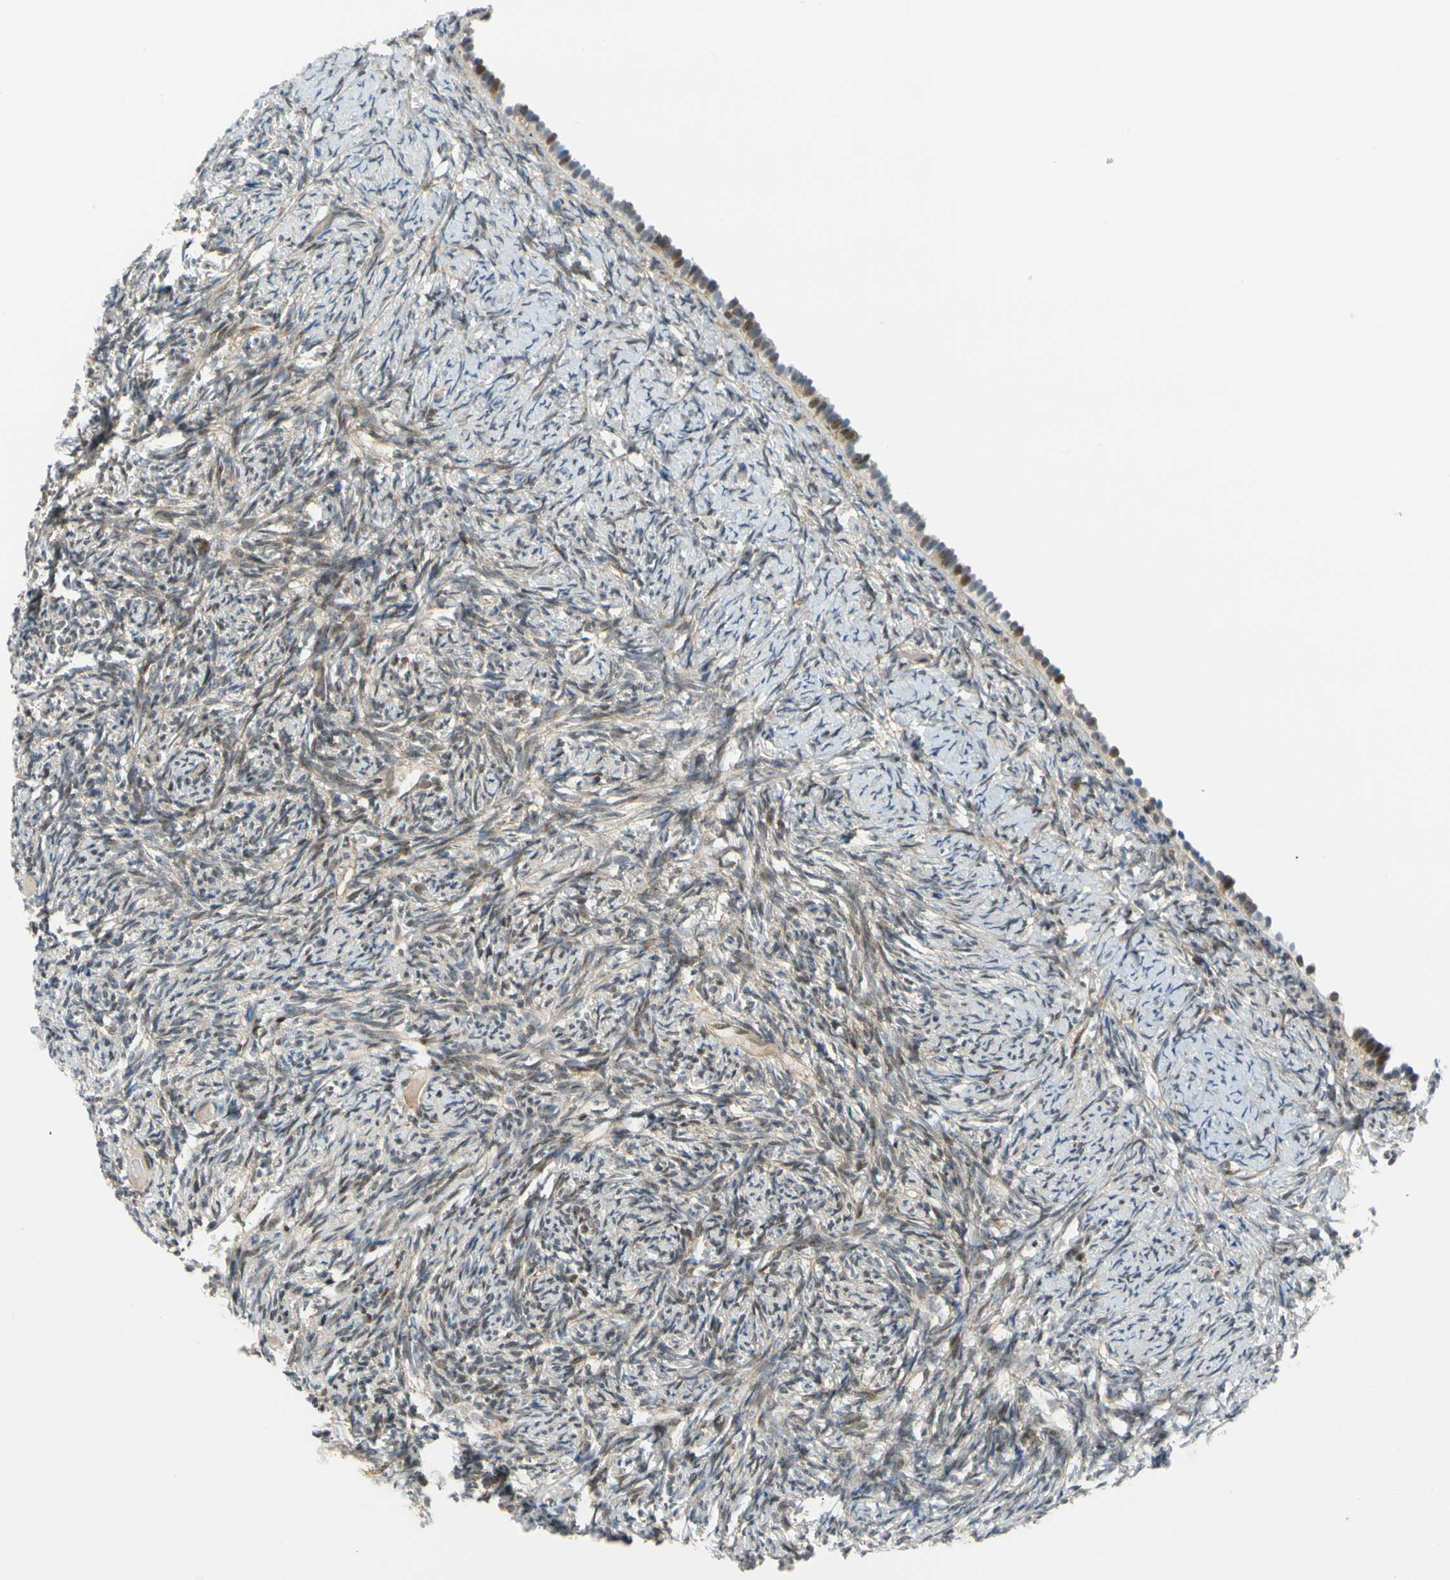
{"staining": {"intensity": "strong", "quantity": ">75%", "location": "cytoplasmic/membranous"}, "tissue": "ovary", "cell_type": "Follicle cells", "image_type": "normal", "snomed": [{"axis": "morphology", "description": "Normal tissue, NOS"}, {"axis": "topography", "description": "Ovary"}], "caption": "This is a photomicrograph of immunohistochemistry staining of unremarkable ovary, which shows strong expression in the cytoplasmic/membranous of follicle cells.", "gene": "MAPK9", "patient": {"sex": "female", "age": 60}}